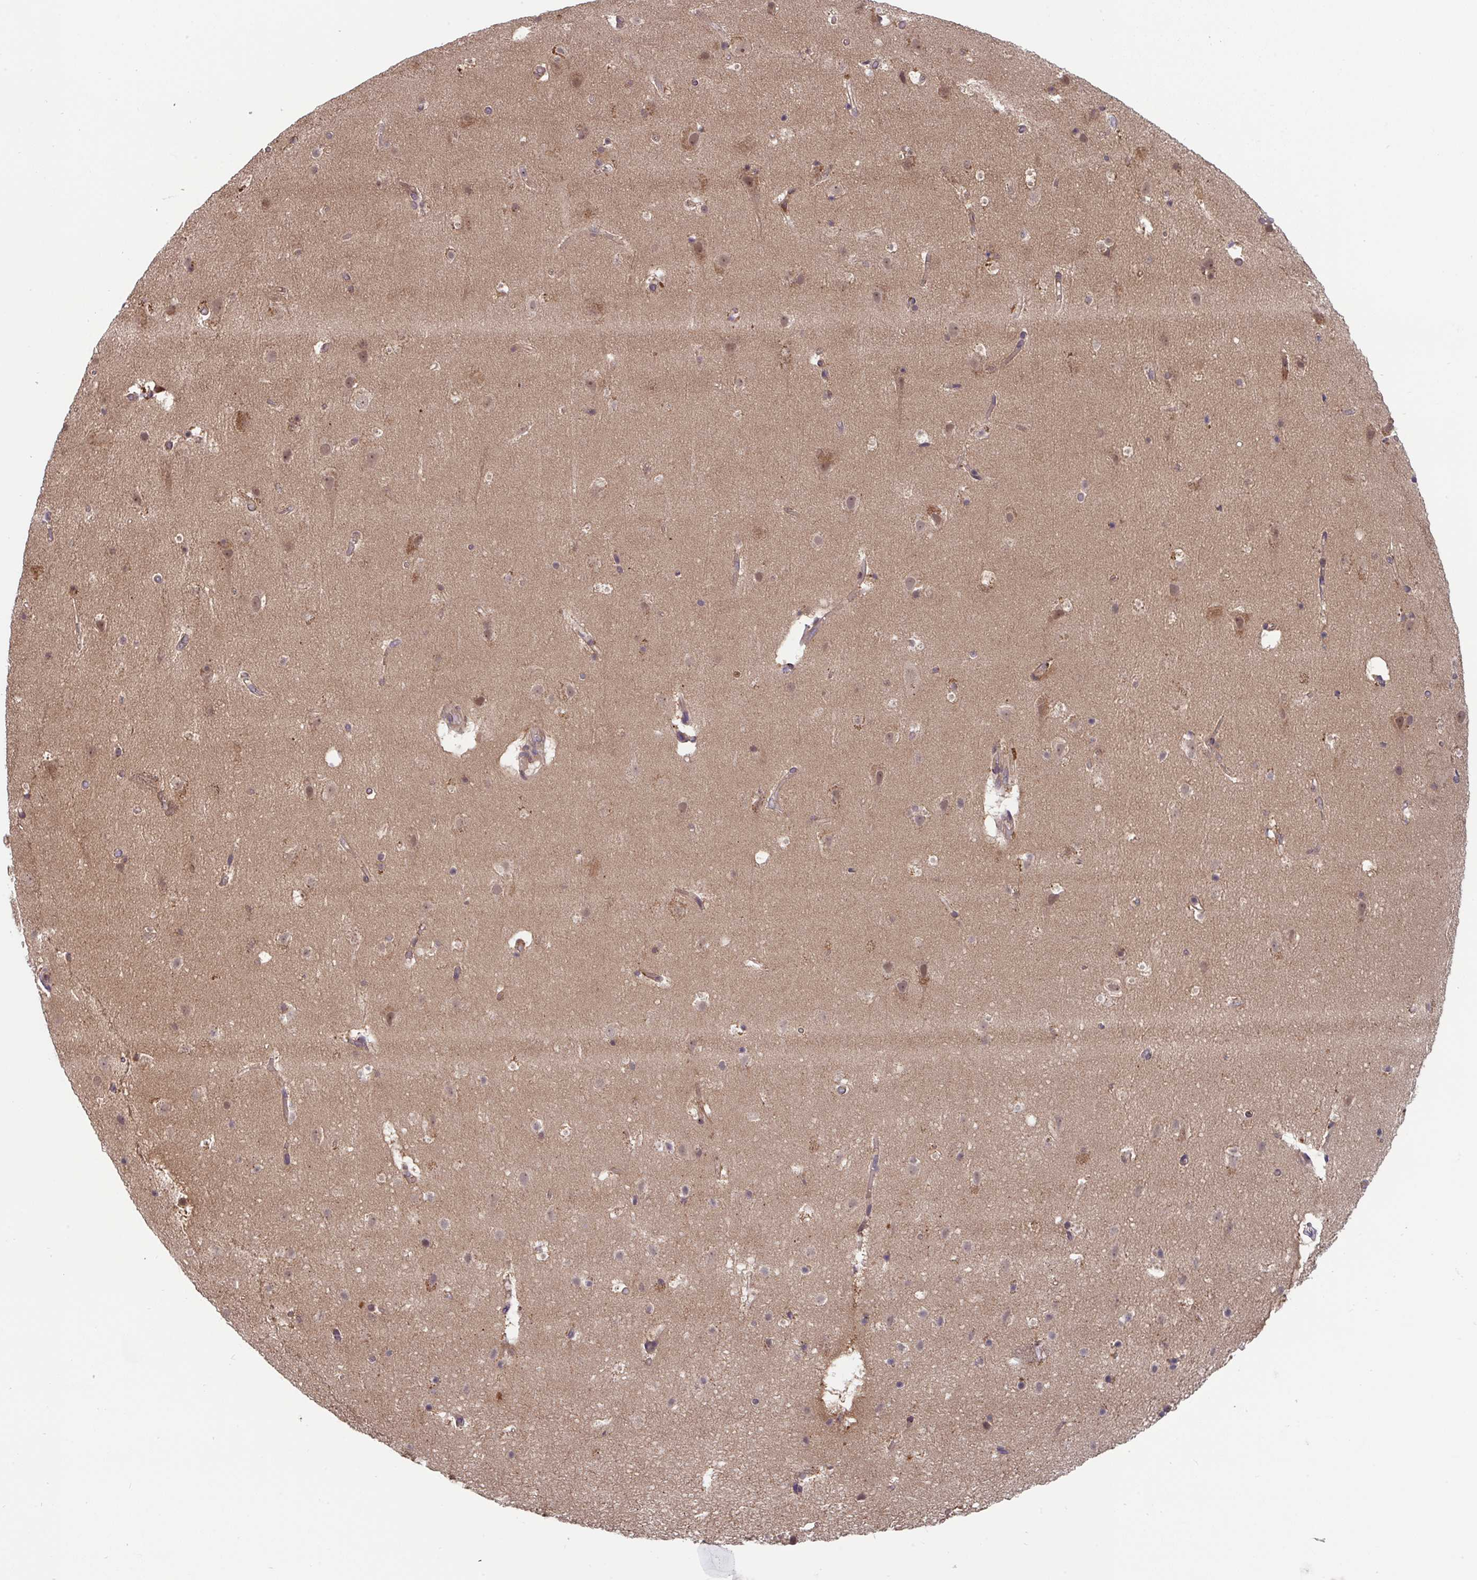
{"staining": {"intensity": "strong", "quantity": "<25%", "location": "cytoplasmic/membranous"}, "tissue": "cerebral cortex", "cell_type": "Endothelial cells", "image_type": "normal", "snomed": [{"axis": "morphology", "description": "Normal tissue, NOS"}, {"axis": "topography", "description": "Cerebral cortex"}], "caption": "IHC image of unremarkable cerebral cortex: human cerebral cortex stained using IHC reveals medium levels of strong protein expression localized specifically in the cytoplasmic/membranous of endothelial cells, appearing as a cytoplasmic/membranous brown color.", "gene": "TIGAR", "patient": {"sex": "female", "age": 42}}